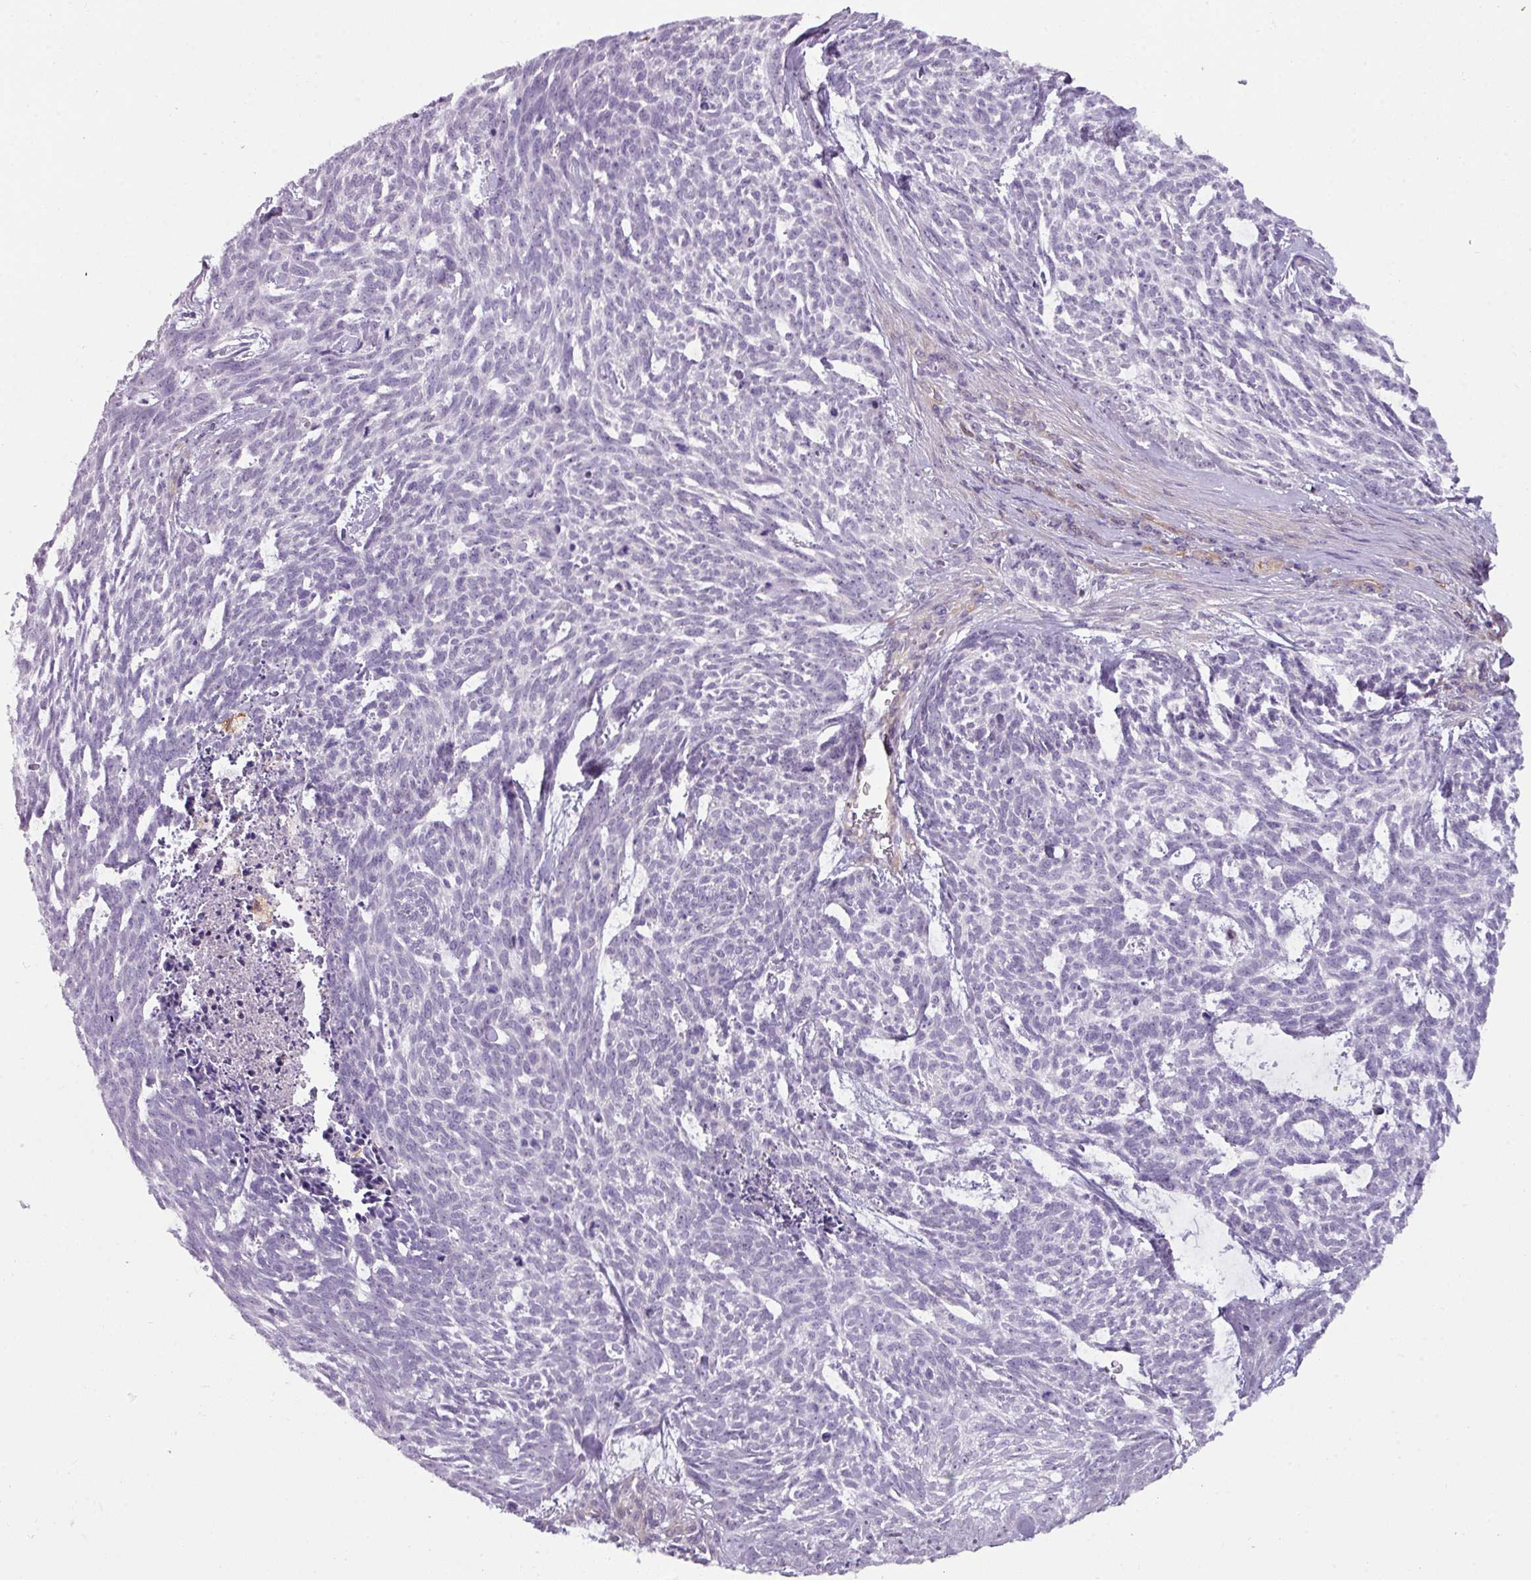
{"staining": {"intensity": "negative", "quantity": "none", "location": "none"}, "tissue": "skin cancer", "cell_type": "Tumor cells", "image_type": "cancer", "snomed": [{"axis": "morphology", "description": "Basal cell carcinoma"}, {"axis": "topography", "description": "Skin"}], "caption": "Skin cancer was stained to show a protein in brown. There is no significant positivity in tumor cells.", "gene": "BUD23", "patient": {"sex": "female", "age": 93}}